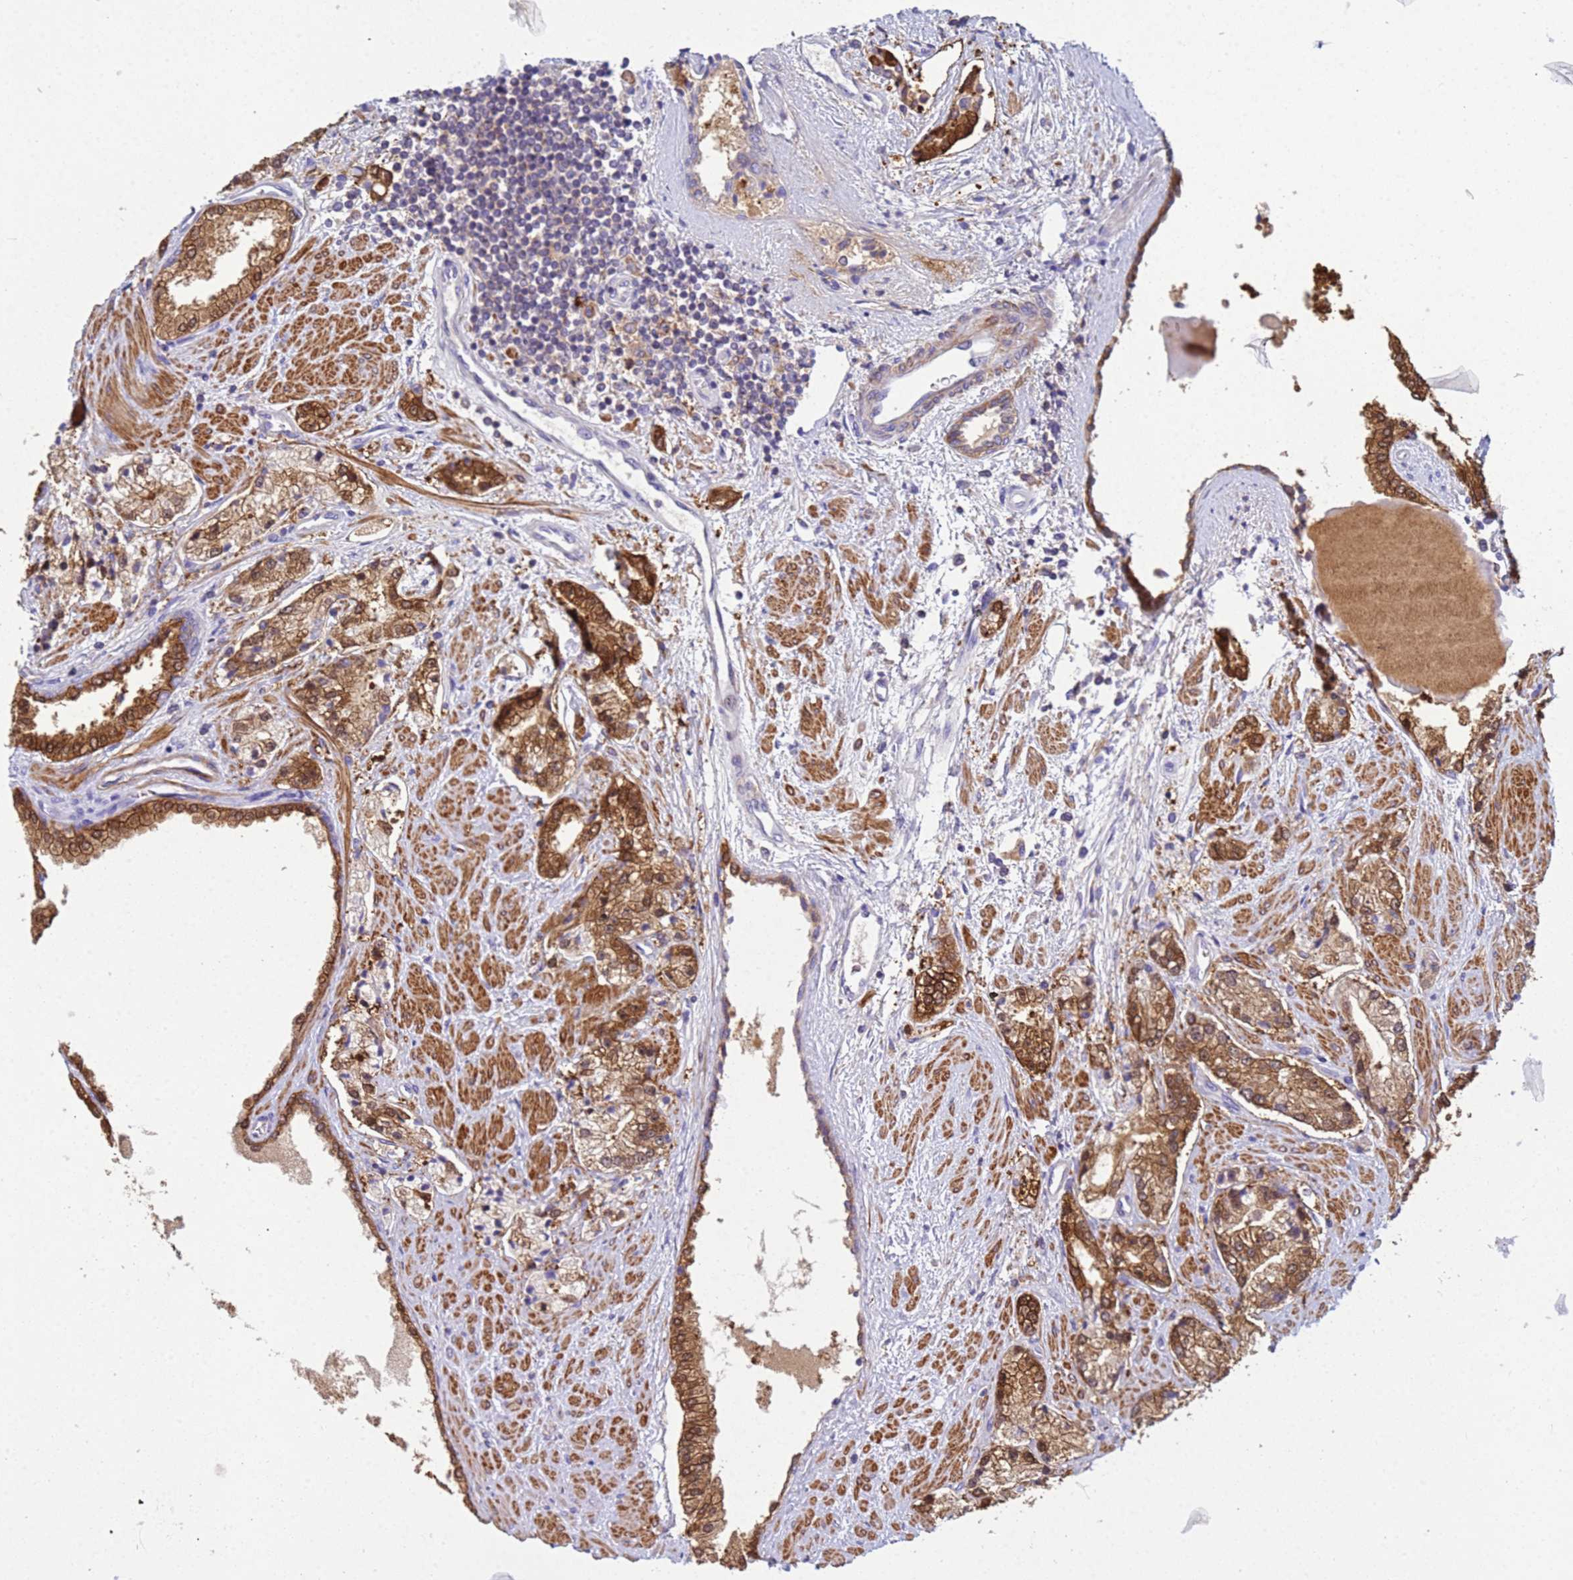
{"staining": {"intensity": "moderate", "quantity": ">75%", "location": "cytoplasmic/membranous,nuclear"}, "tissue": "prostate cancer", "cell_type": "Tumor cells", "image_type": "cancer", "snomed": [{"axis": "morphology", "description": "Adenocarcinoma, High grade"}, {"axis": "topography", "description": "Prostate"}], "caption": "Prostate cancer tissue shows moderate cytoplasmic/membranous and nuclear positivity in approximately >75% of tumor cells The staining is performed using DAB brown chromogen to label protein expression. The nuclei are counter-stained blue using hematoxylin.", "gene": "KLHL13", "patient": {"sex": "male", "age": 67}}